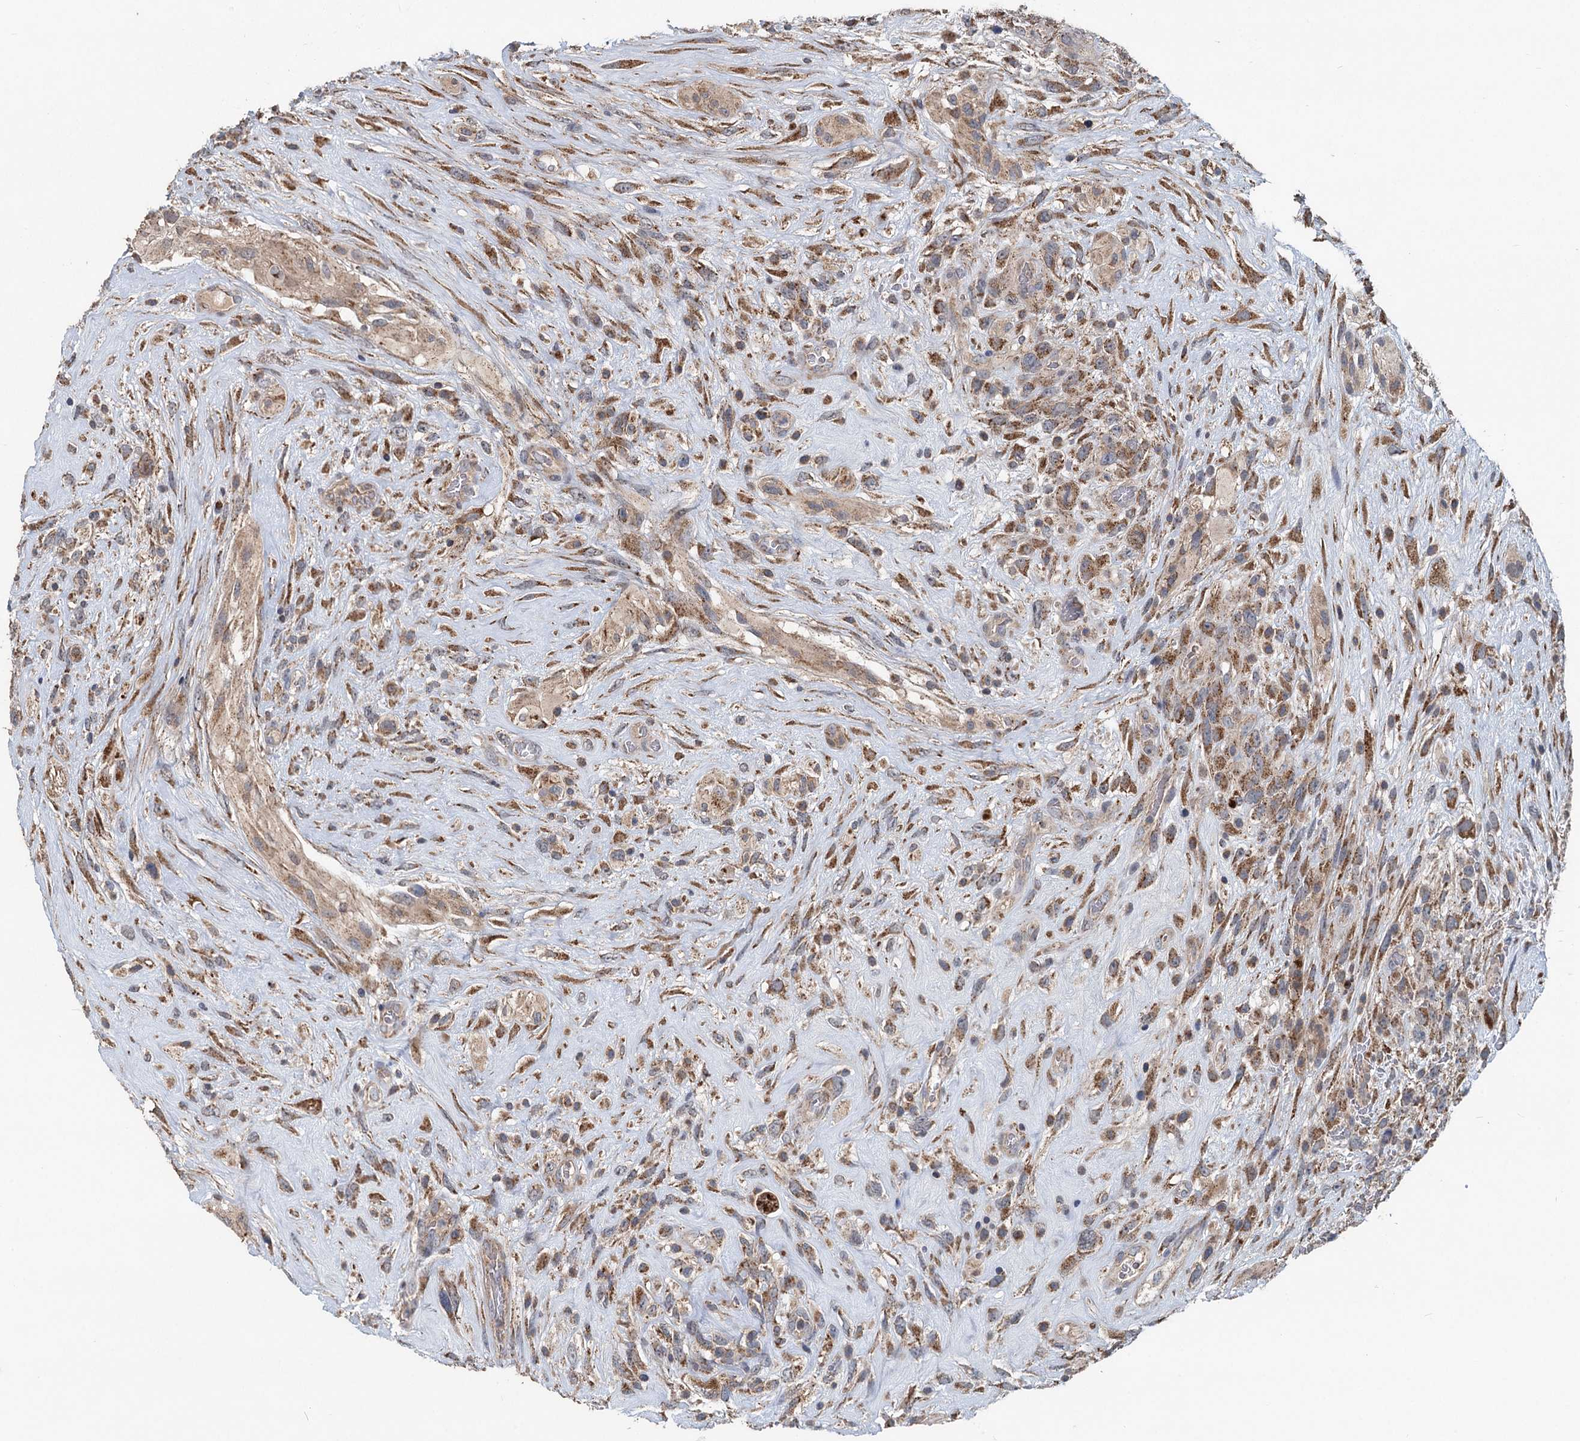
{"staining": {"intensity": "moderate", "quantity": ">75%", "location": "cytoplasmic/membranous"}, "tissue": "glioma", "cell_type": "Tumor cells", "image_type": "cancer", "snomed": [{"axis": "morphology", "description": "Glioma, malignant, High grade"}, {"axis": "topography", "description": "Brain"}], "caption": "A high-resolution image shows immunohistochemistry (IHC) staining of high-grade glioma (malignant), which demonstrates moderate cytoplasmic/membranous staining in about >75% of tumor cells.", "gene": "OTUB1", "patient": {"sex": "male", "age": 61}}